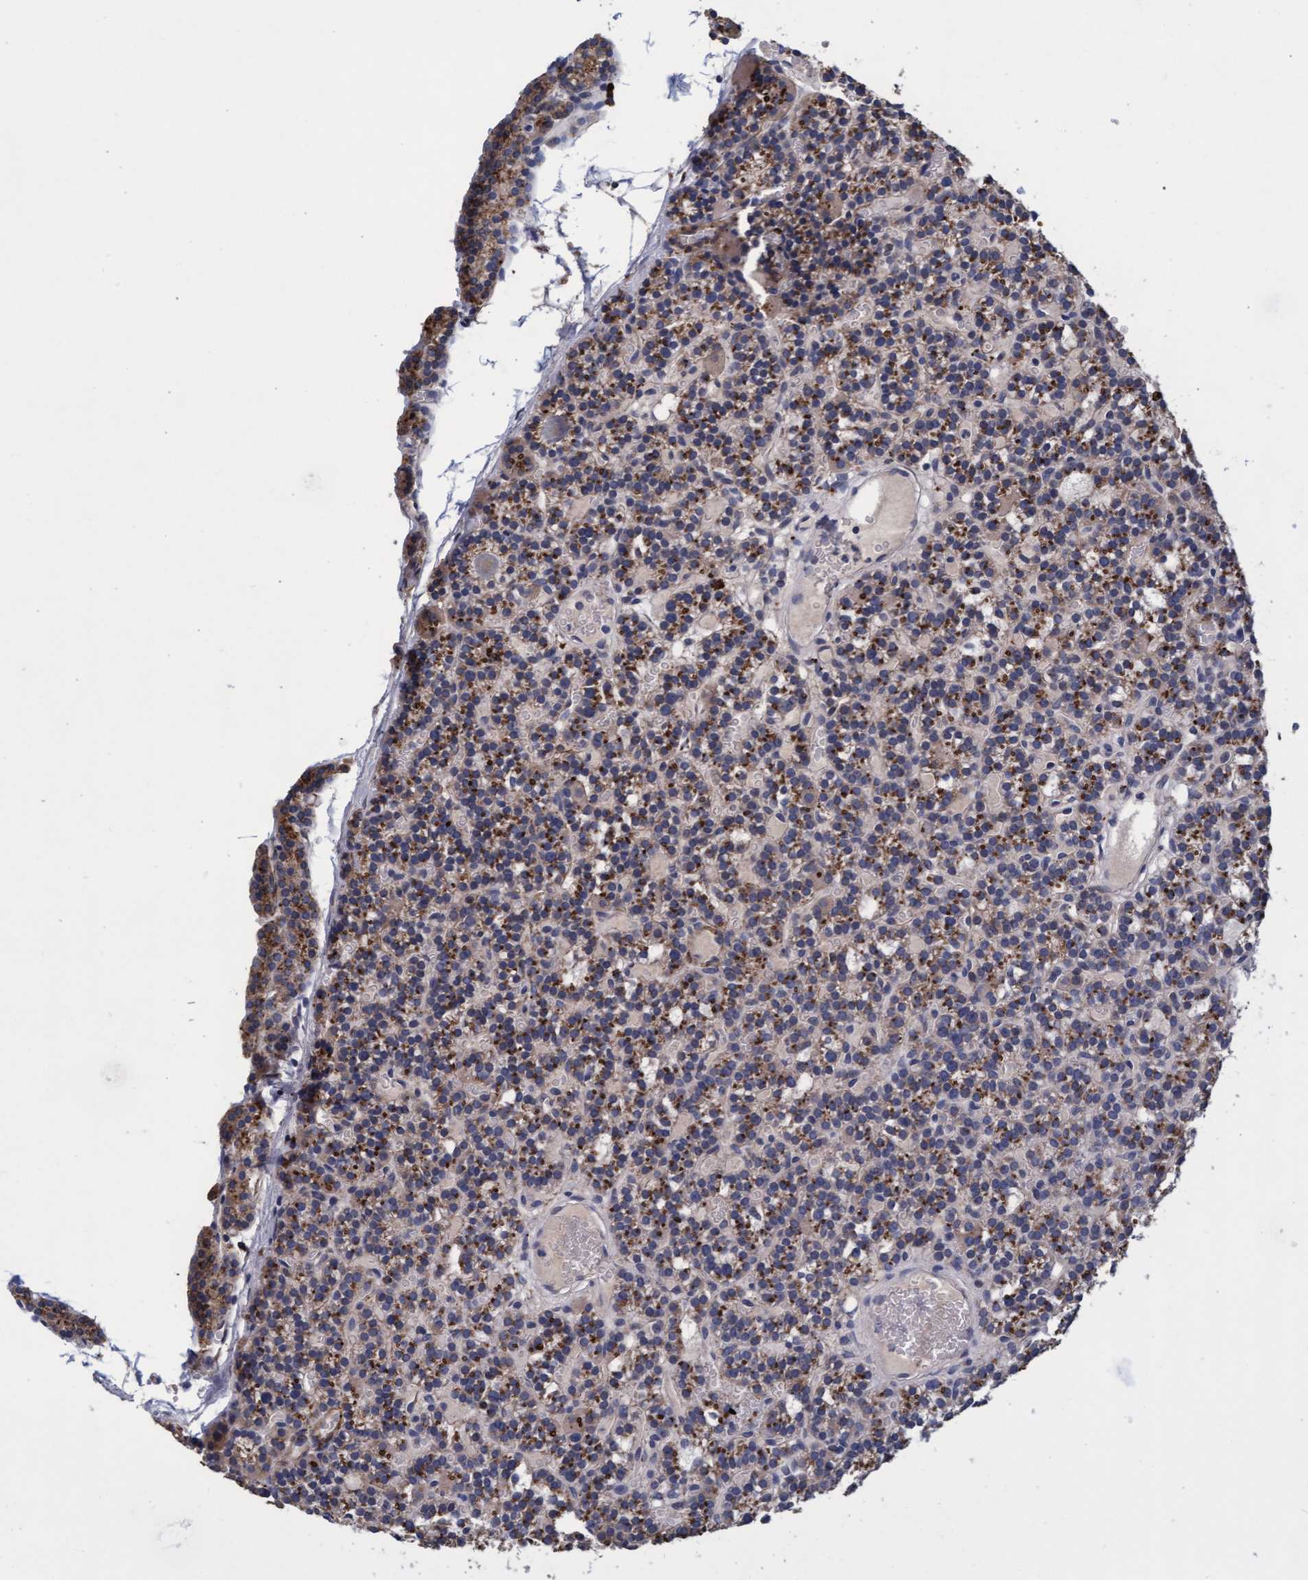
{"staining": {"intensity": "moderate", "quantity": ">75%", "location": "cytoplasmic/membranous"}, "tissue": "parathyroid gland", "cell_type": "Glandular cells", "image_type": "normal", "snomed": [{"axis": "morphology", "description": "Normal tissue, NOS"}, {"axis": "morphology", "description": "Adenoma, NOS"}, {"axis": "topography", "description": "Parathyroid gland"}], "caption": "High-power microscopy captured an immunohistochemistry histopathology image of benign parathyroid gland, revealing moderate cytoplasmic/membranous positivity in approximately >75% of glandular cells.", "gene": "CPQ", "patient": {"sex": "female", "age": 58}}